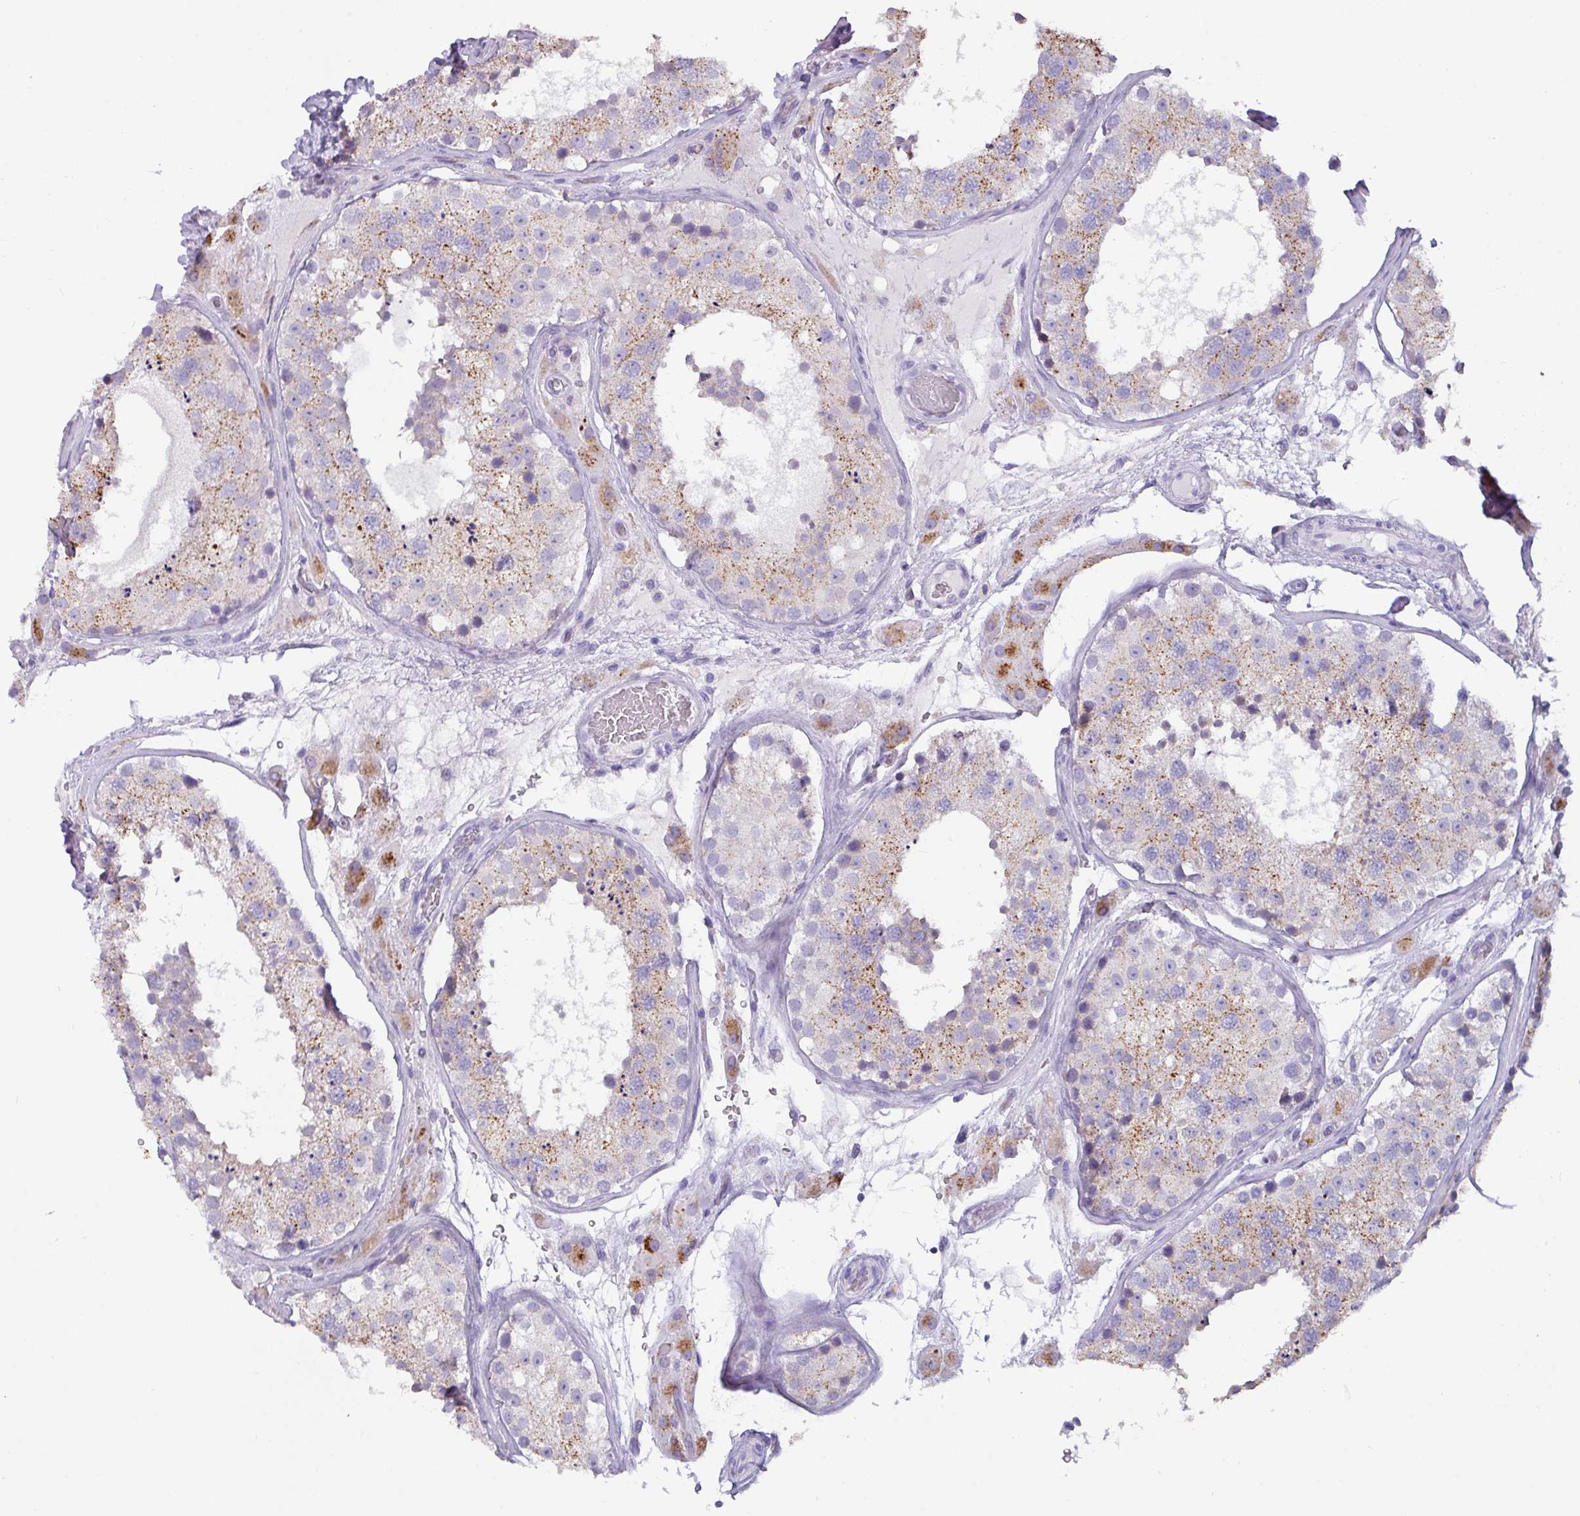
{"staining": {"intensity": "moderate", "quantity": "<25%", "location": "cytoplasmic/membranous"}, "tissue": "testis", "cell_type": "Cells in seminiferous ducts", "image_type": "normal", "snomed": [{"axis": "morphology", "description": "Normal tissue, NOS"}, {"axis": "topography", "description": "Testis"}], "caption": "A micrograph of human testis stained for a protein displays moderate cytoplasmic/membranous brown staining in cells in seminiferous ducts.", "gene": "NCCRP1", "patient": {"sex": "male", "age": 26}}